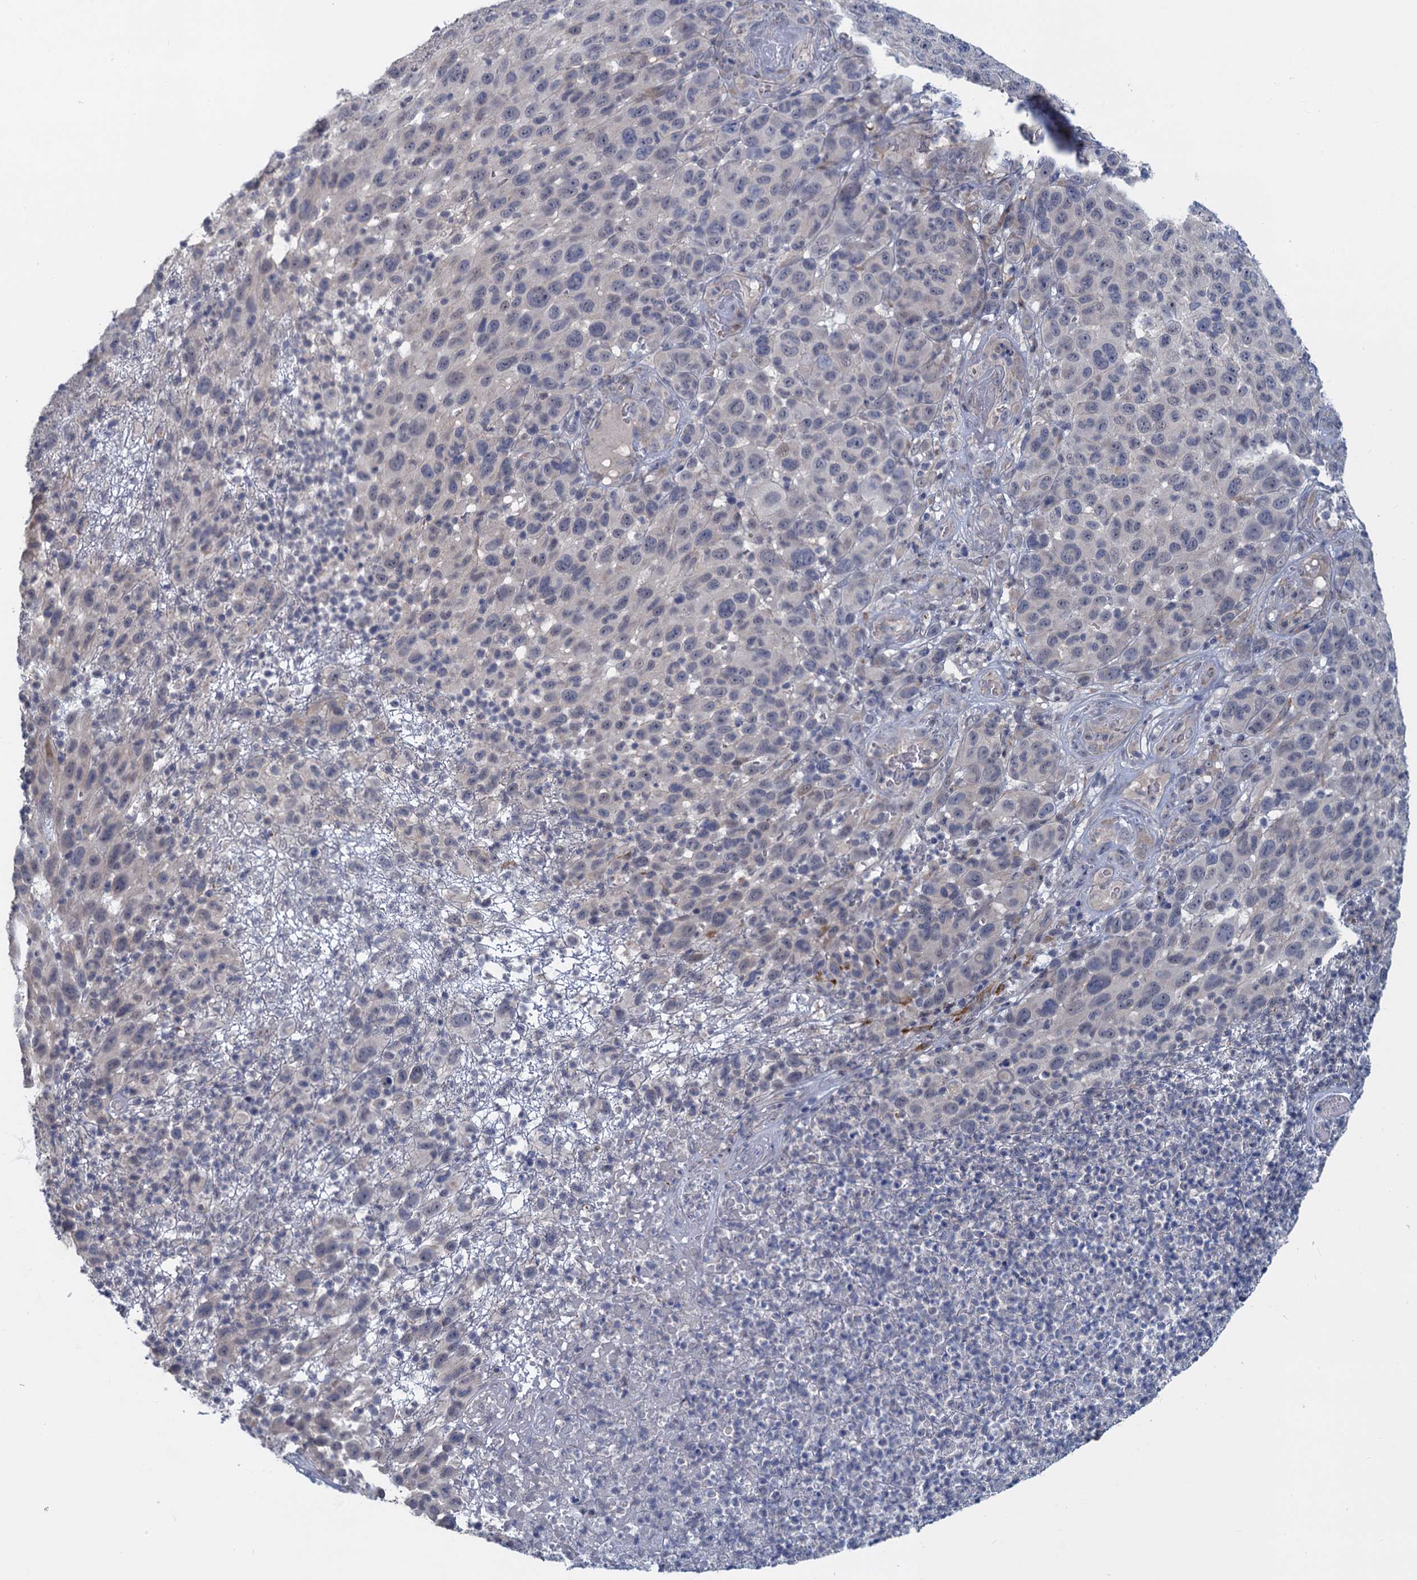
{"staining": {"intensity": "negative", "quantity": "none", "location": "none"}, "tissue": "melanoma", "cell_type": "Tumor cells", "image_type": "cancer", "snomed": [{"axis": "morphology", "description": "Malignant melanoma, NOS"}, {"axis": "topography", "description": "Skin"}], "caption": "This is an immunohistochemistry photomicrograph of melanoma. There is no staining in tumor cells.", "gene": "MYO16", "patient": {"sex": "male", "age": 49}}